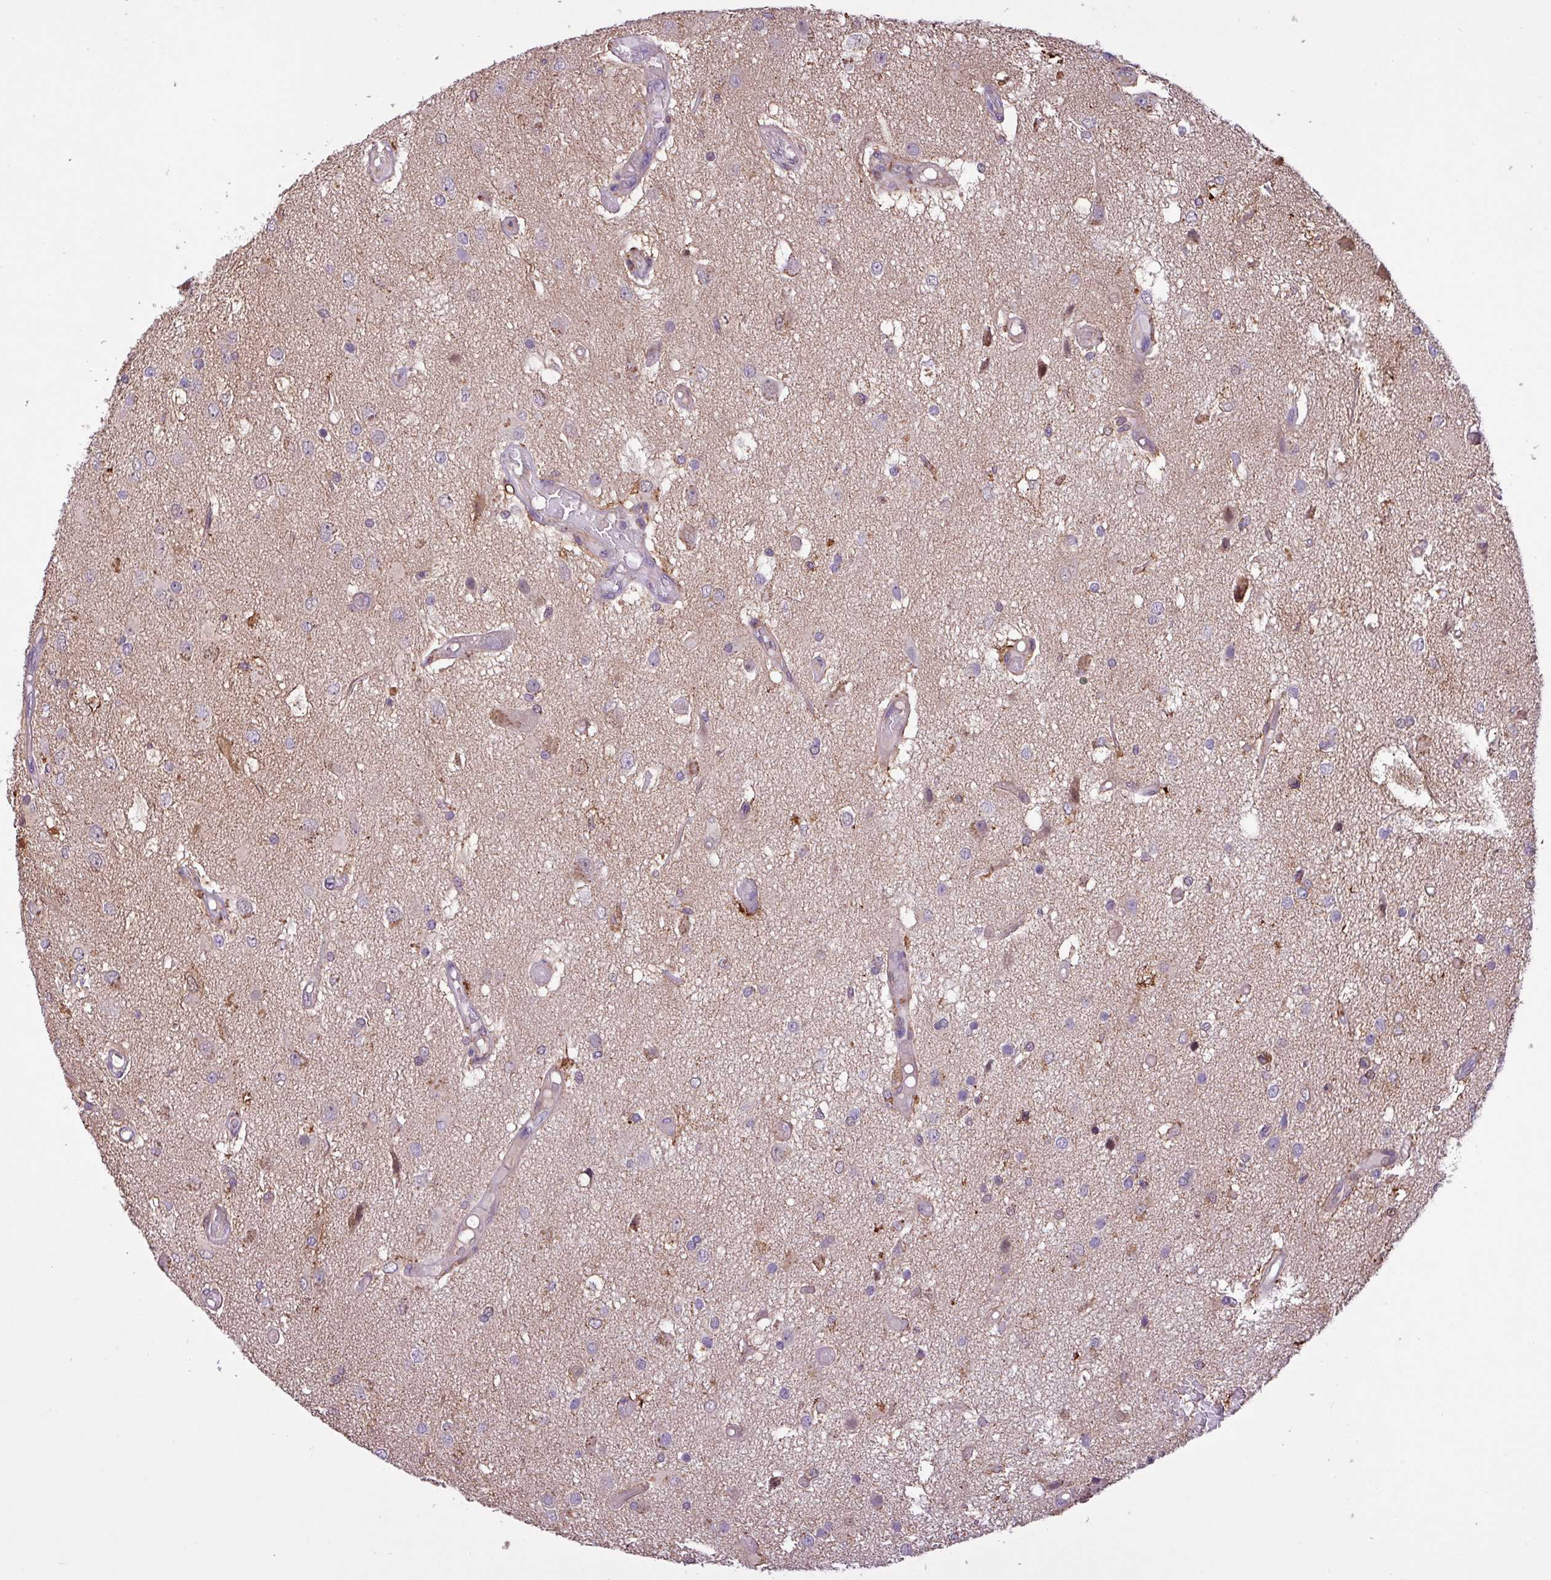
{"staining": {"intensity": "weak", "quantity": "25%-75%", "location": "cytoplasmic/membranous"}, "tissue": "glioma", "cell_type": "Tumor cells", "image_type": "cancer", "snomed": [{"axis": "morphology", "description": "Glioma, malignant, High grade"}, {"axis": "morphology", "description": "Glioblastoma, NOS"}, {"axis": "topography", "description": "Brain"}], "caption": "Immunohistochemical staining of human glioblastoma demonstrates weak cytoplasmic/membranous protein staining in approximately 25%-75% of tumor cells. The staining was performed using DAB, with brown indicating positive protein expression. Nuclei are stained blue with hematoxylin.", "gene": "RPP25L", "patient": {"sex": "male", "age": 60}}